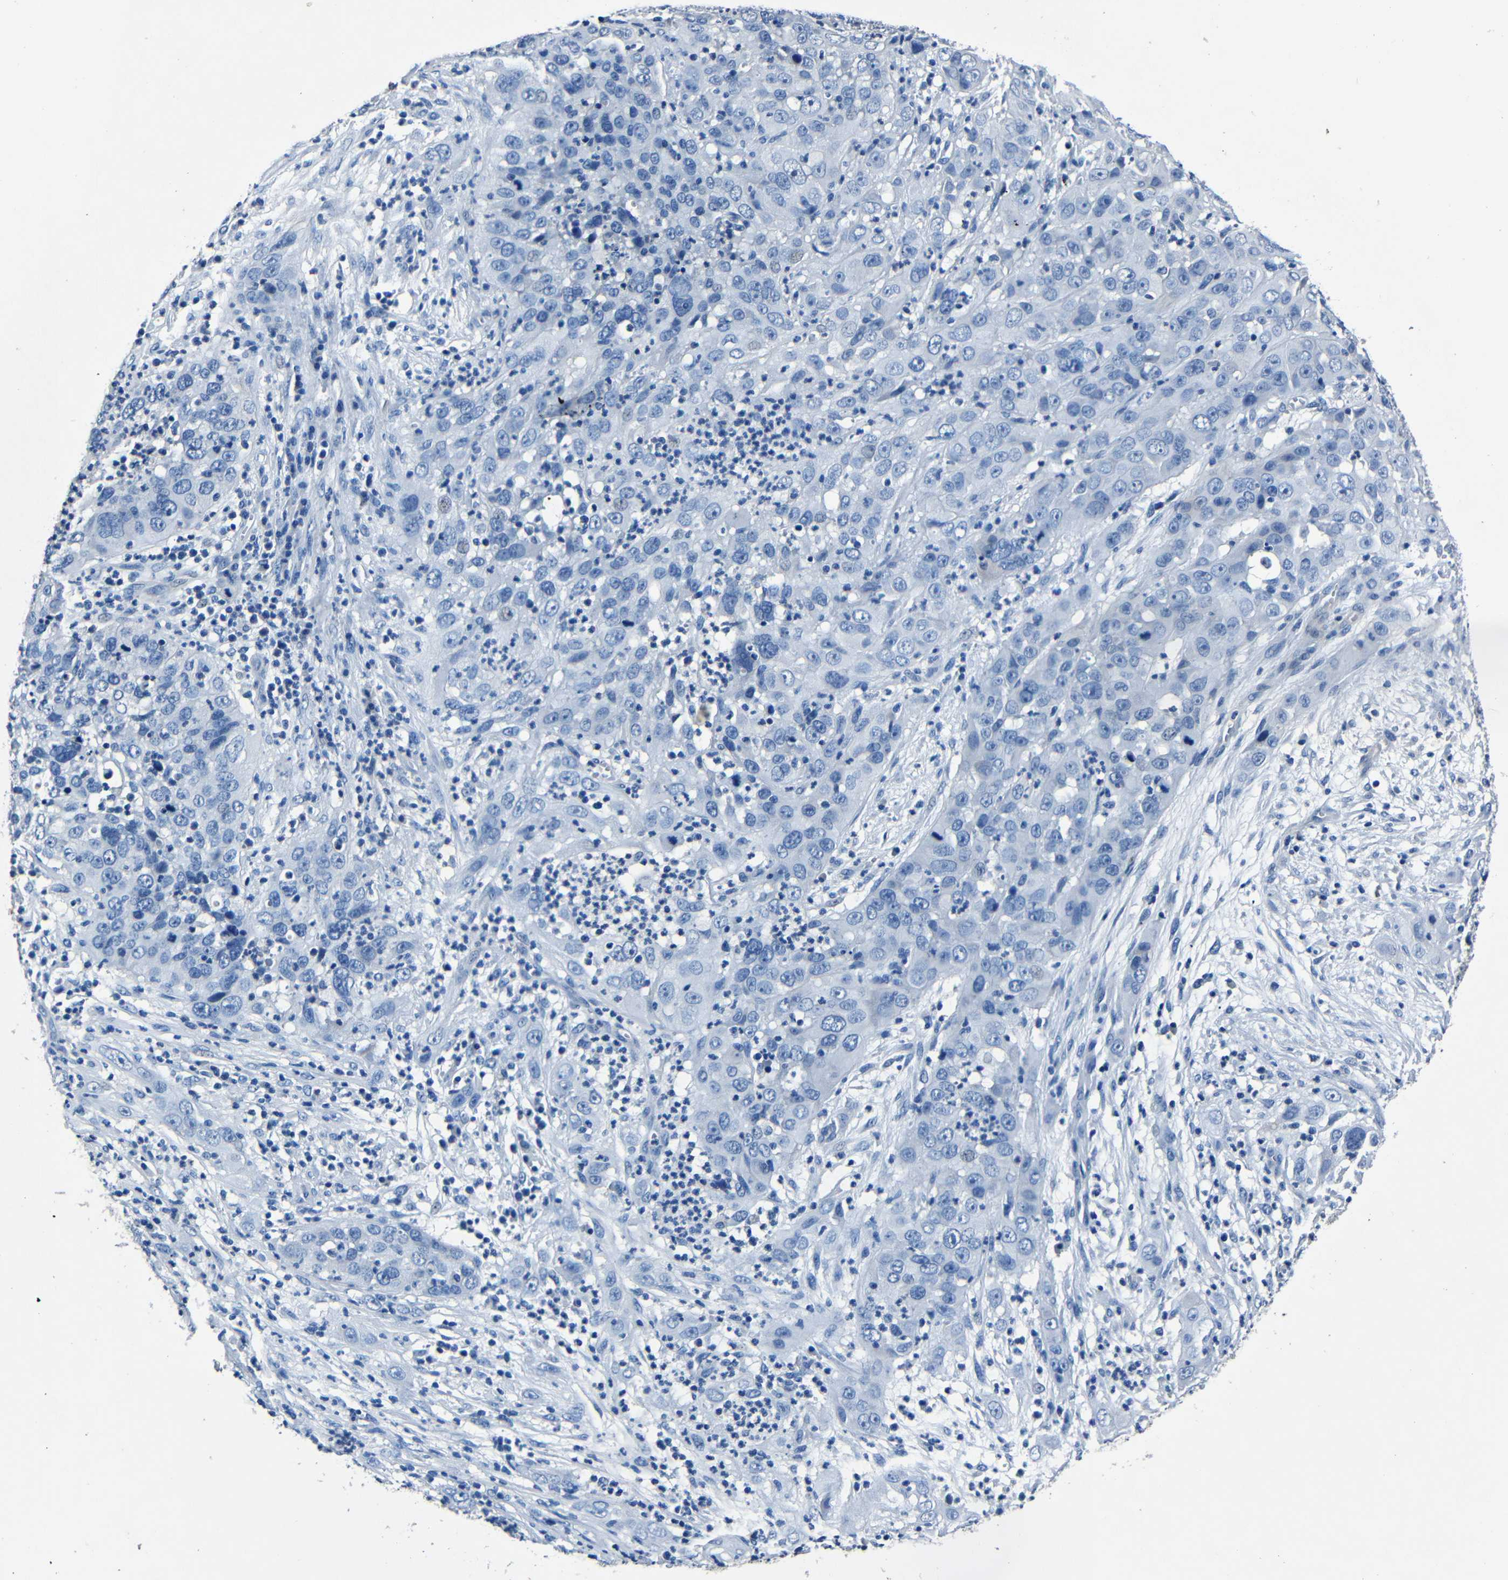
{"staining": {"intensity": "negative", "quantity": "none", "location": "none"}, "tissue": "cervical cancer", "cell_type": "Tumor cells", "image_type": "cancer", "snomed": [{"axis": "morphology", "description": "Squamous cell carcinoma, NOS"}, {"axis": "topography", "description": "Cervix"}], "caption": "Protein analysis of cervical cancer (squamous cell carcinoma) demonstrates no significant positivity in tumor cells.", "gene": "NCMAP", "patient": {"sex": "female", "age": 32}}